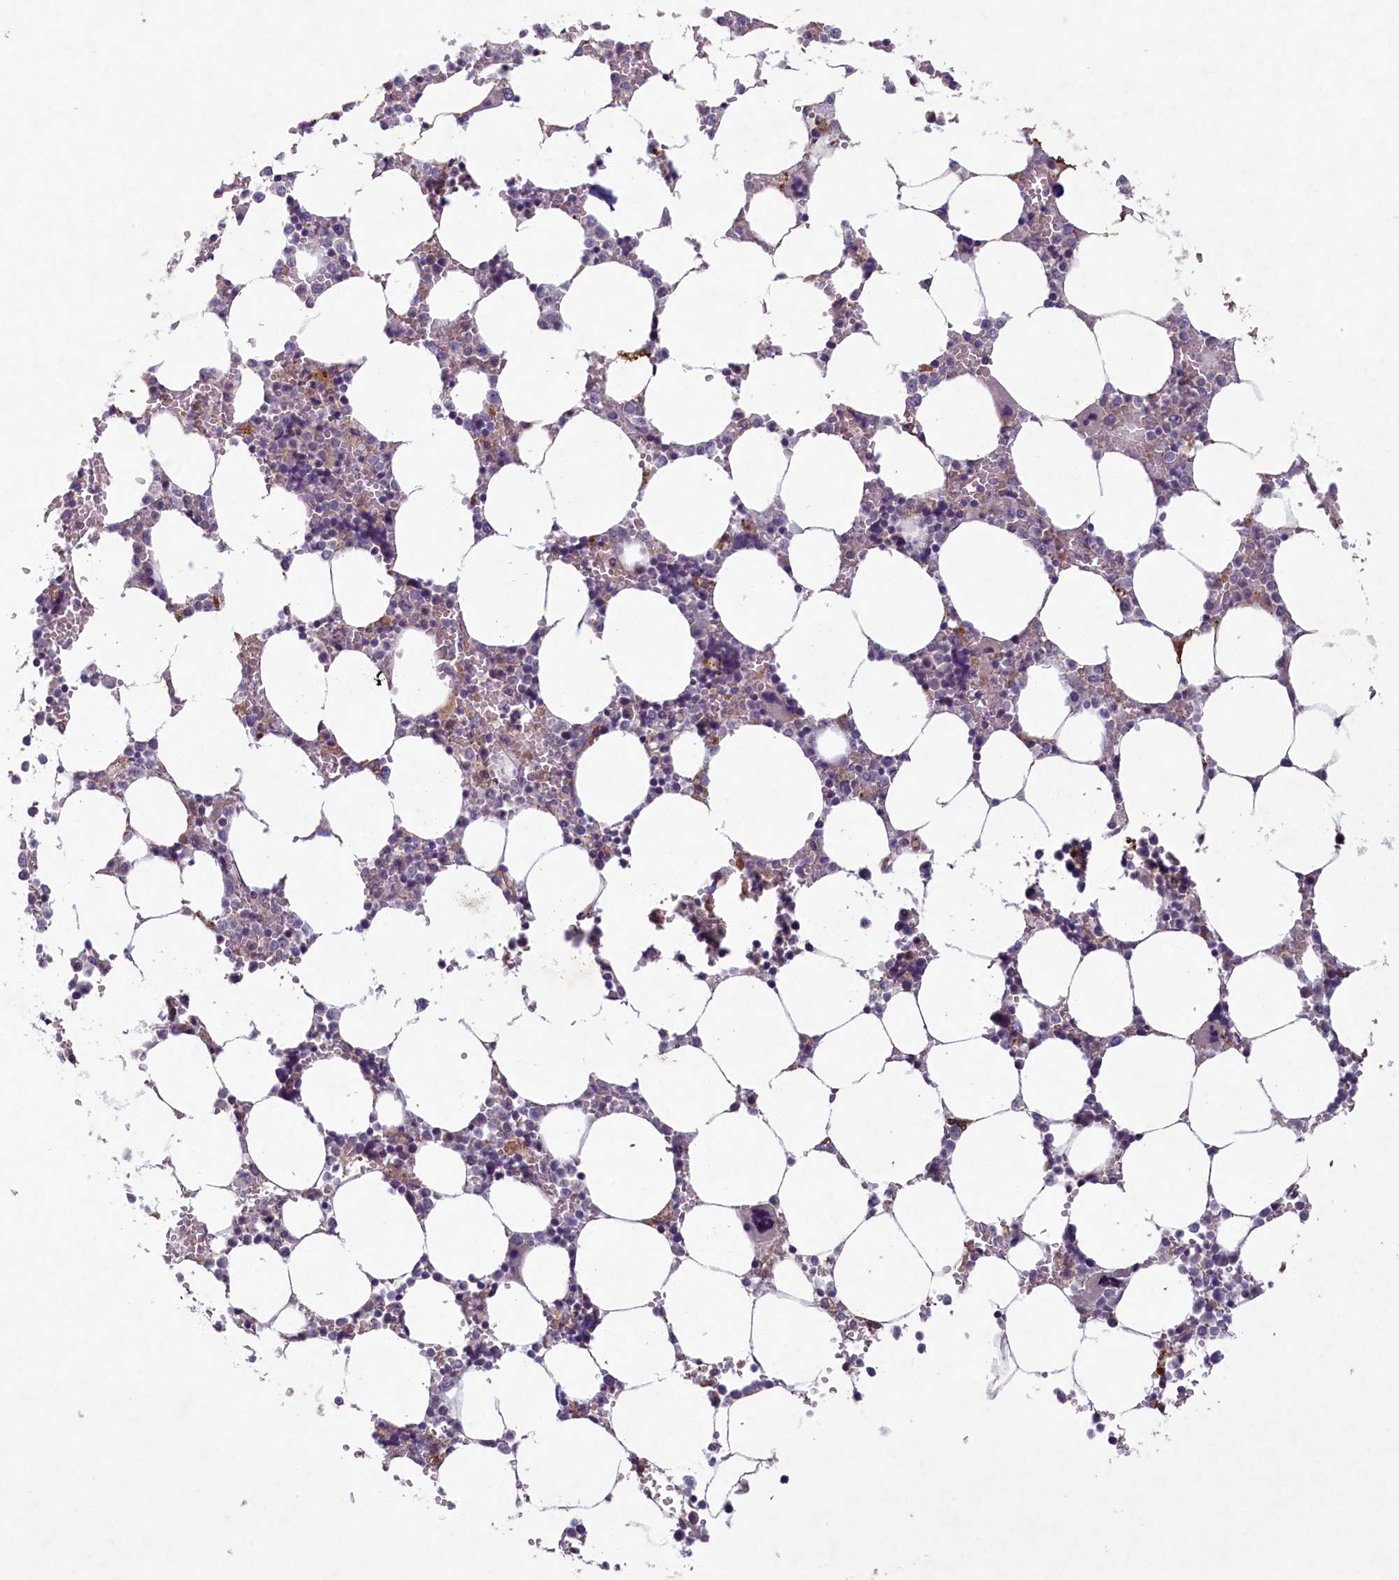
{"staining": {"intensity": "weak", "quantity": "<25%", "location": "cytoplasmic/membranous"}, "tissue": "bone marrow", "cell_type": "Hematopoietic cells", "image_type": "normal", "snomed": [{"axis": "morphology", "description": "Normal tissue, NOS"}, {"axis": "topography", "description": "Bone marrow"}], "caption": "There is no significant staining in hematopoietic cells of bone marrow. Brightfield microscopy of immunohistochemistry stained with DAB (brown) and hematoxylin (blue), captured at high magnification.", "gene": "PLEKHG6", "patient": {"sex": "male", "age": 64}}